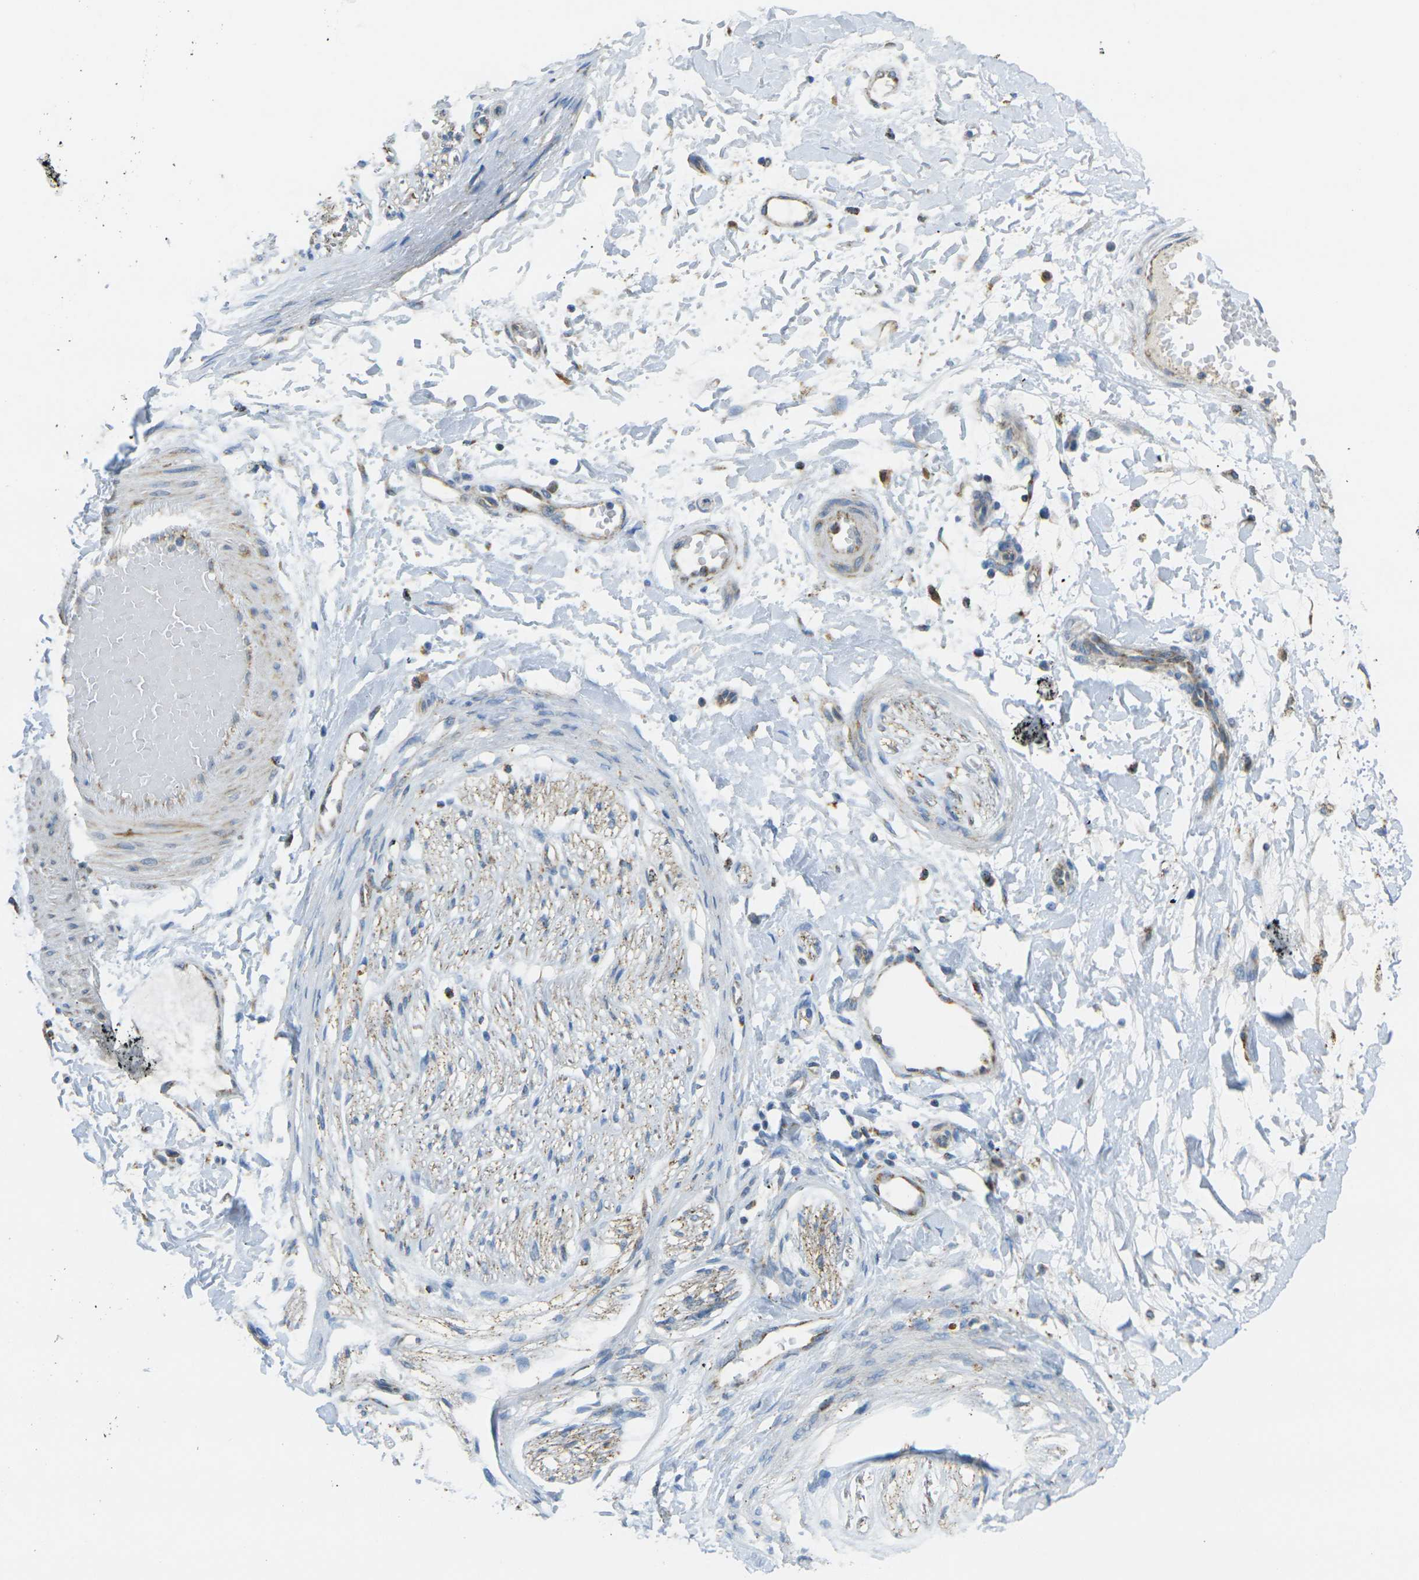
{"staining": {"intensity": "moderate", "quantity": "25%-75%", "location": "cytoplasmic/membranous"}, "tissue": "adipose tissue", "cell_type": "Adipocytes", "image_type": "normal", "snomed": [{"axis": "morphology", "description": "Normal tissue, NOS"}, {"axis": "morphology", "description": "Squamous cell carcinoma, NOS"}, {"axis": "topography", "description": "Skin"}, {"axis": "topography", "description": "Peripheral nerve tissue"}], "caption": "Adipocytes display medium levels of moderate cytoplasmic/membranous expression in approximately 25%-75% of cells in unremarkable human adipose tissue.", "gene": "CYB5R1", "patient": {"sex": "male", "age": 83}}